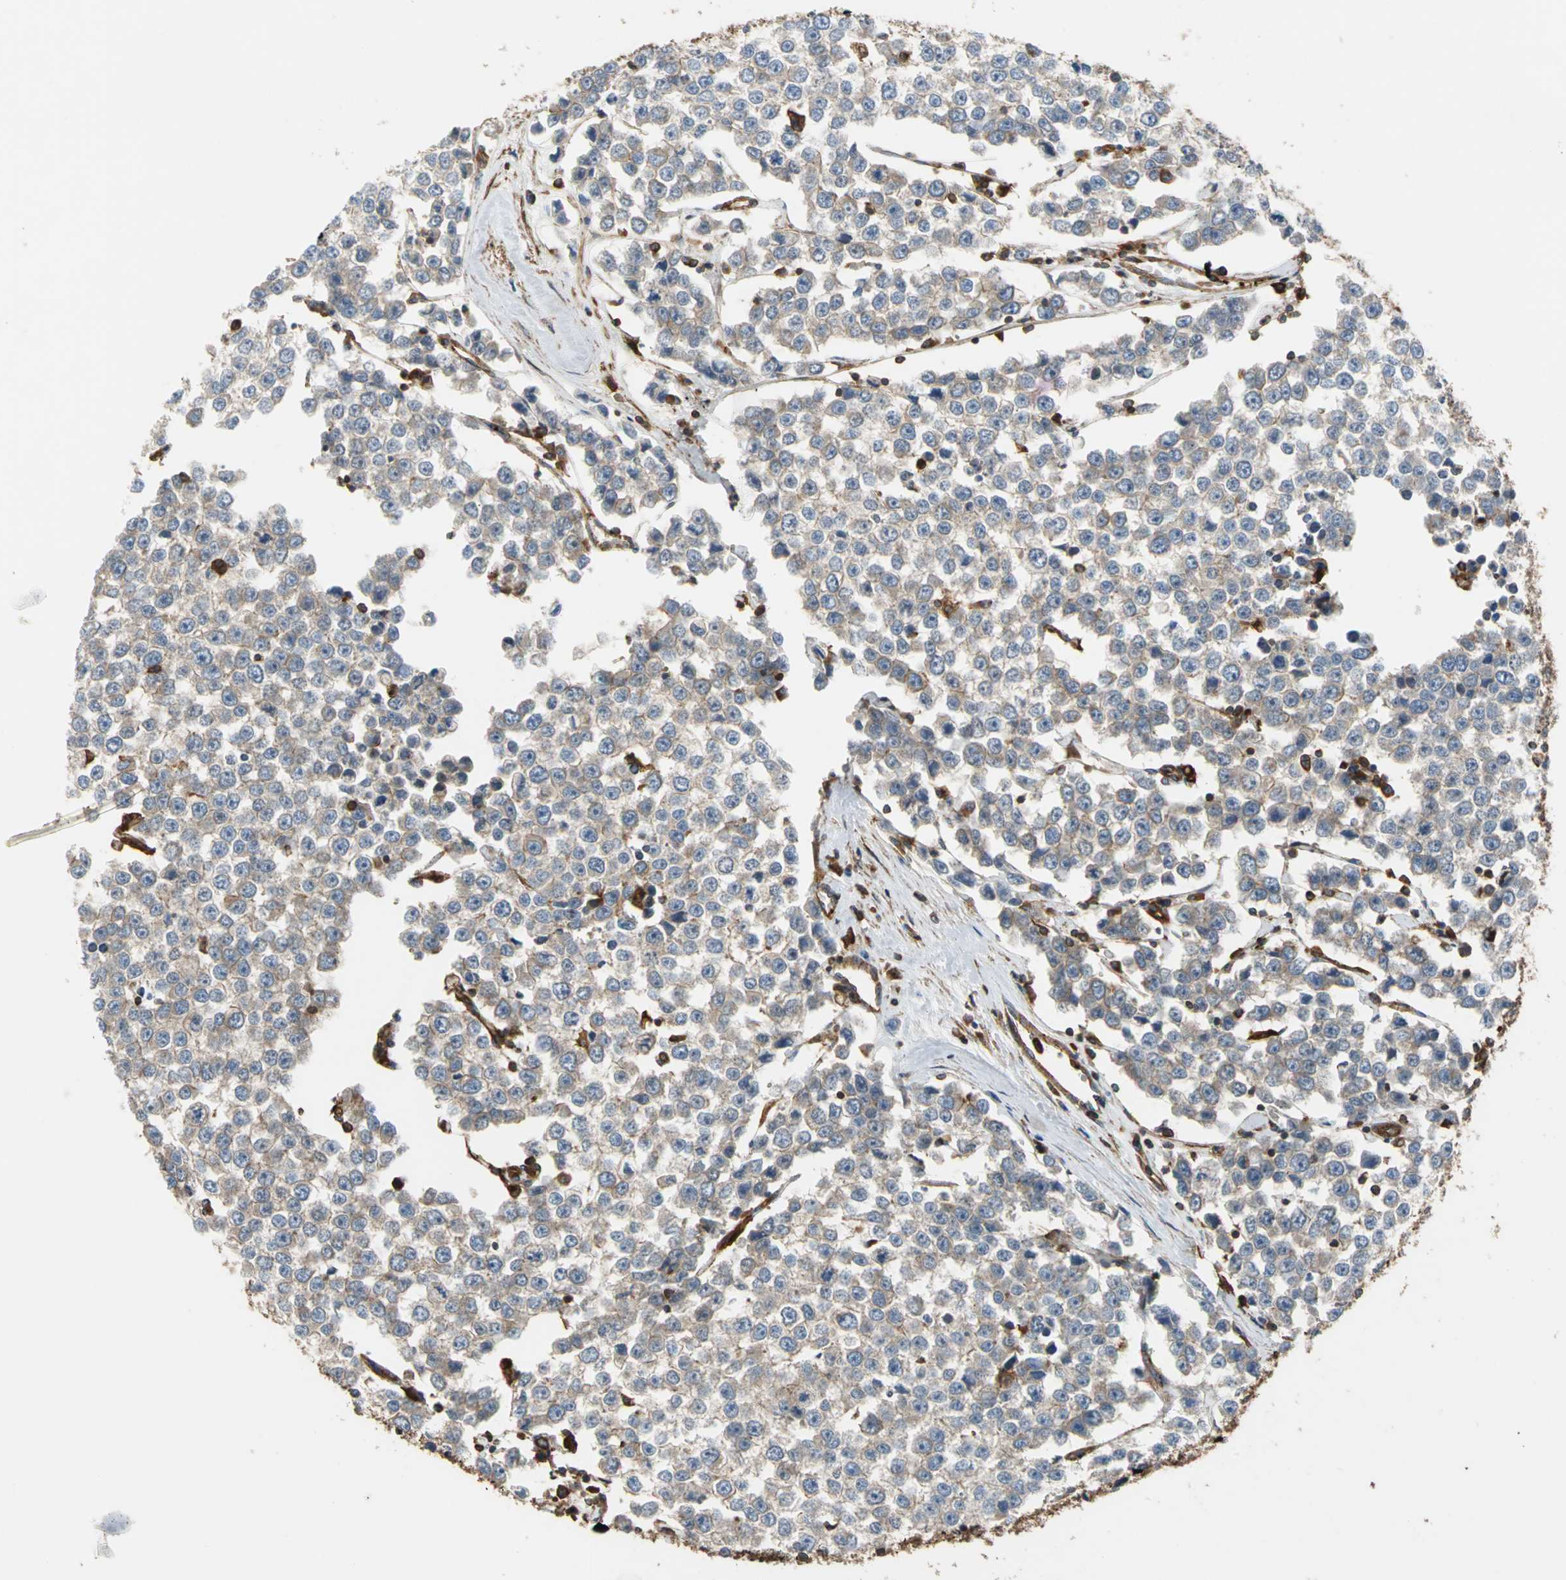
{"staining": {"intensity": "weak", "quantity": "25%-75%", "location": "cytoplasmic/membranous"}, "tissue": "testis cancer", "cell_type": "Tumor cells", "image_type": "cancer", "snomed": [{"axis": "morphology", "description": "Seminoma, NOS"}, {"axis": "morphology", "description": "Carcinoma, Embryonal, NOS"}, {"axis": "topography", "description": "Testis"}], "caption": "Immunohistochemistry (DAB) staining of seminoma (testis) demonstrates weak cytoplasmic/membranous protein expression in approximately 25%-75% of tumor cells.", "gene": "TLN1", "patient": {"sex": "male", "age": 52}}